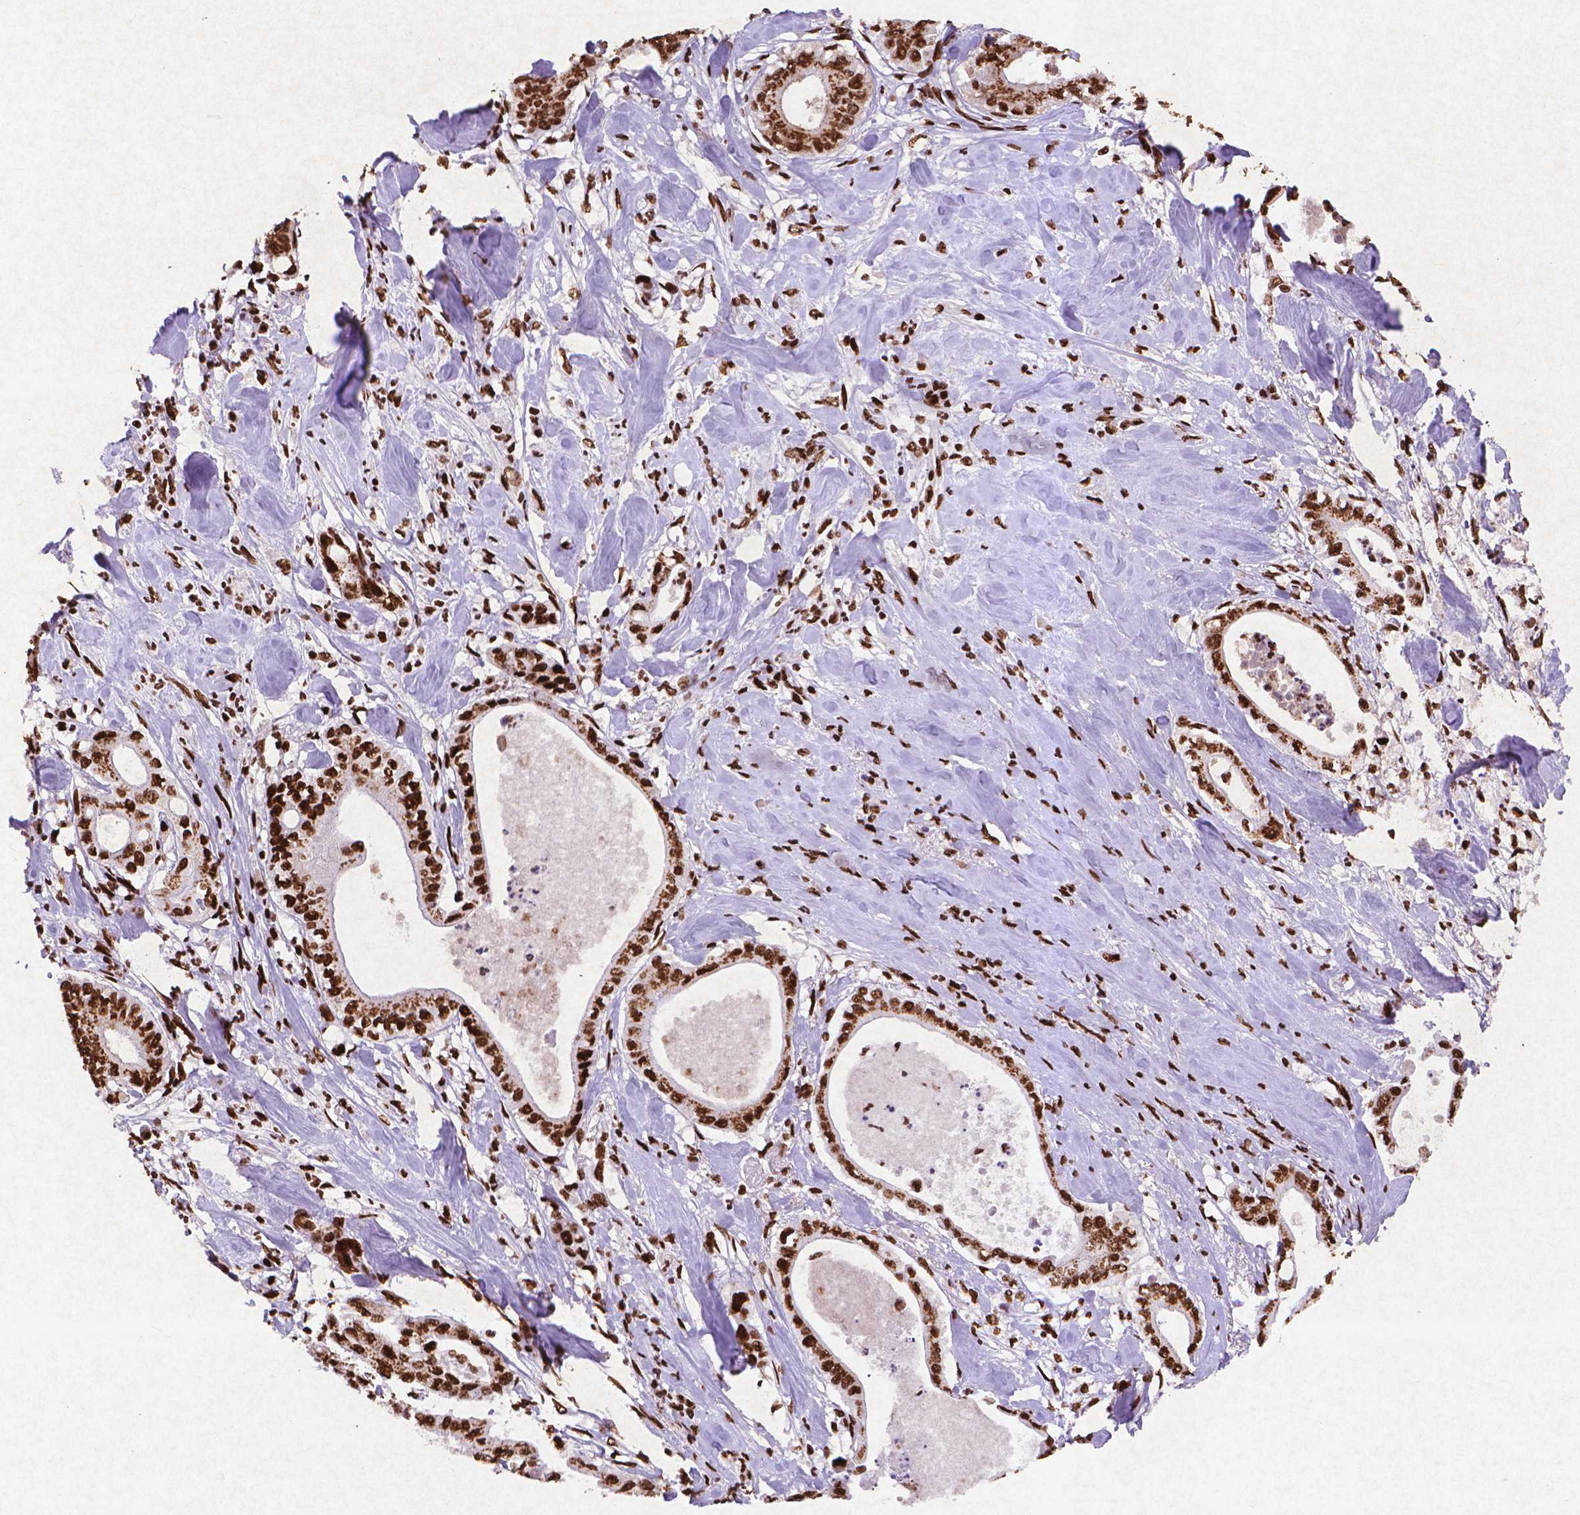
{"staining": {"intensity": "strong", "quantity": ">75%", "location": "cytoplasmic/membranous,nuclear"}, "tissue": "pancreatic cancer", "cell_type": "Tumor cells", "image_type": "cancer", "snomed": [{"axis": "morphology", "description": "Adenocarcinoma, NOS"}, {"axis": "topography", "description": "Pancreas"}], "caption": "The histopathology image shows staining of adenocarcinoma (pancreatic), revealing strong cytoplasmic/membranous and nuclear protein expression (brown color) within tumor cells. The protein is shown in brown color, while the nuclei are stained blue.", "gene": "CITED2", "patient": {"sex": "male", "age": 71}}